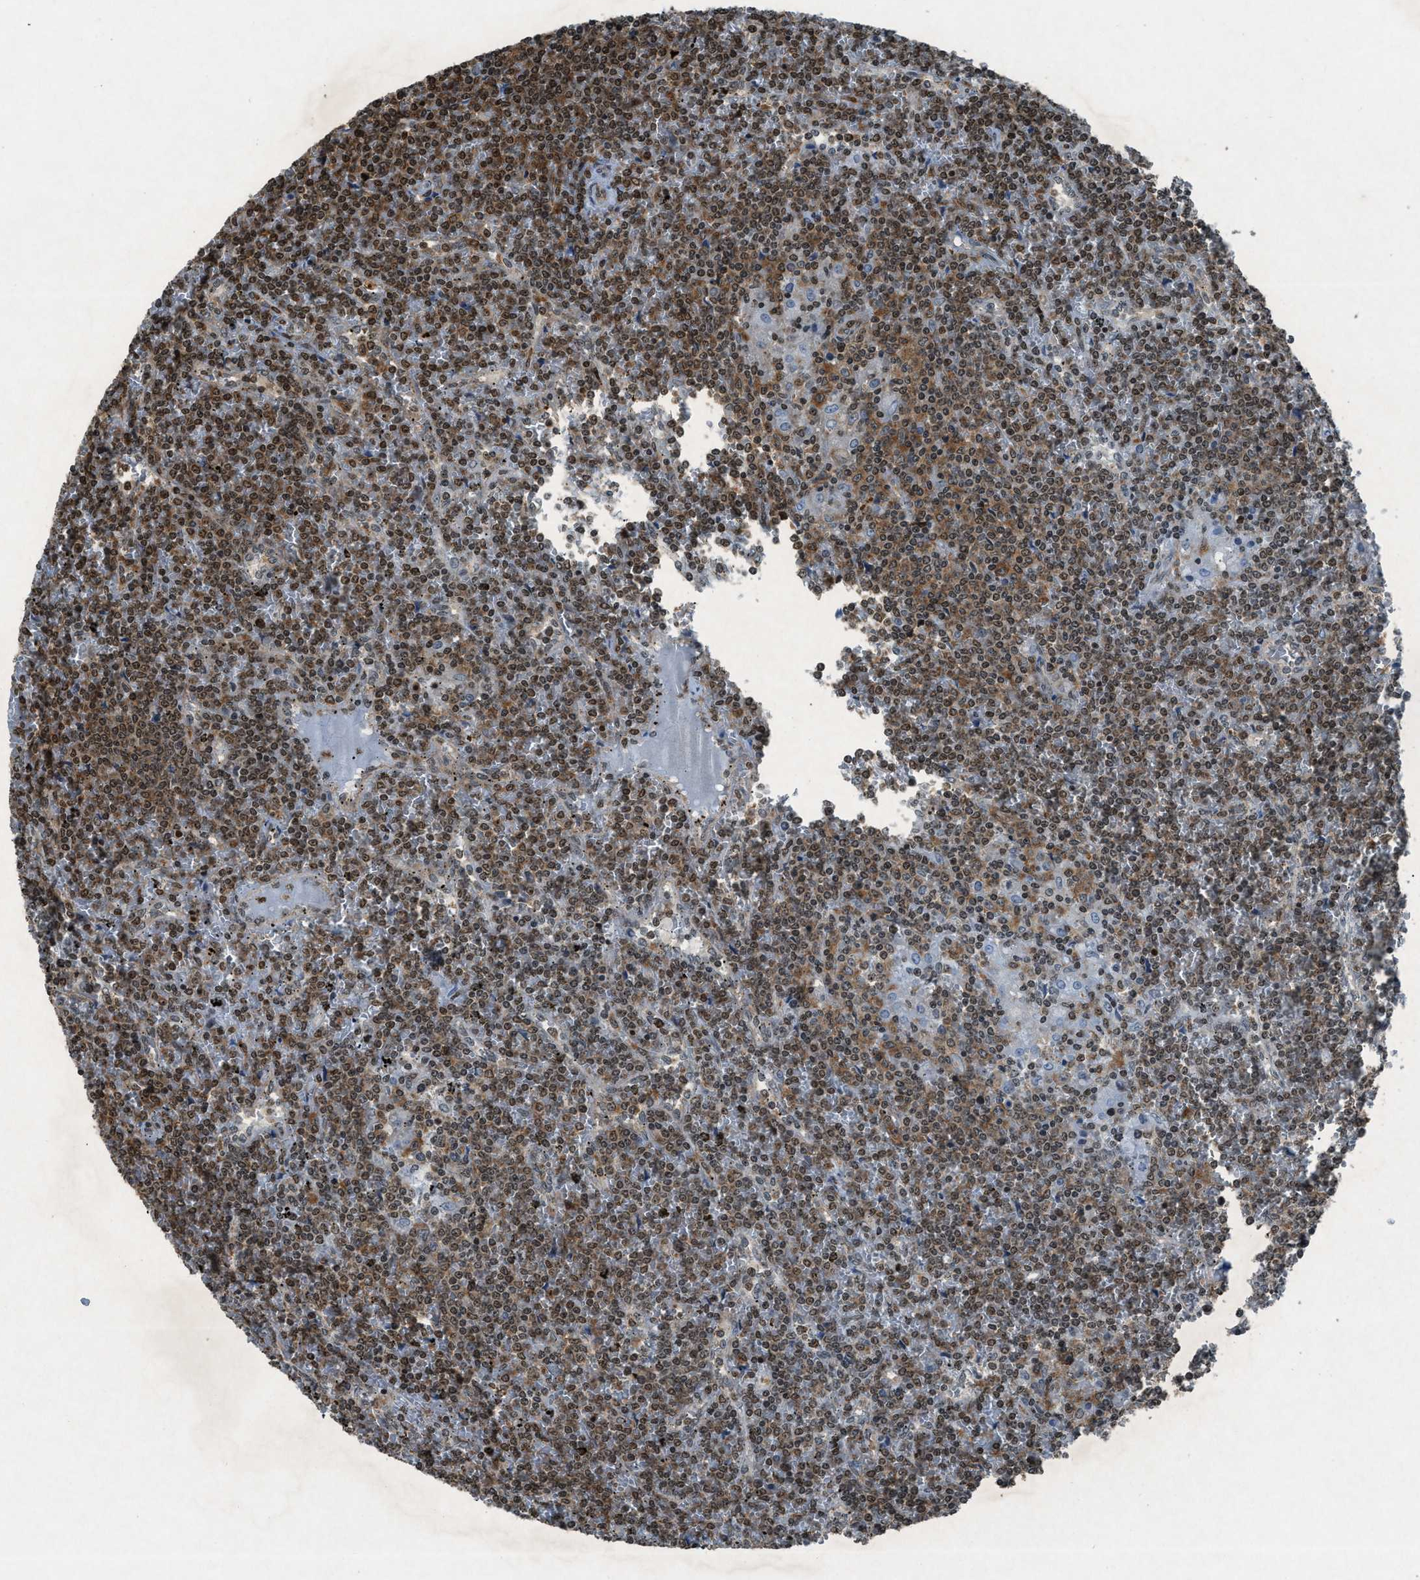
{"staining": {"intensity": "moderate", "quantity": ">75%", "location": "cytoplasmic/membranous,nuclear"}, "tissue": "lymphoma", "cell_type": "Tumor cells", "image_type": "cancer", "snomed": [{"axis": "morphology", "description": "Malignant lymphoma, non-Hodgkin's type, Low grade"}, {"axis": "topography", "description": "Spleen"}], "caption": "A histopathology image of lymphoma stained for a protein reveals moderate cytoplasmic/membranous and nuclear brown staining in tumor cells. The staining was performed using DAB (3,3'-diaminobenzidine), with brown indicating positive protein expression. Nuclei are stained blue with hematoxylin.", "gene": "NXF1", "patient": {"sex": "female", "age": 19}}